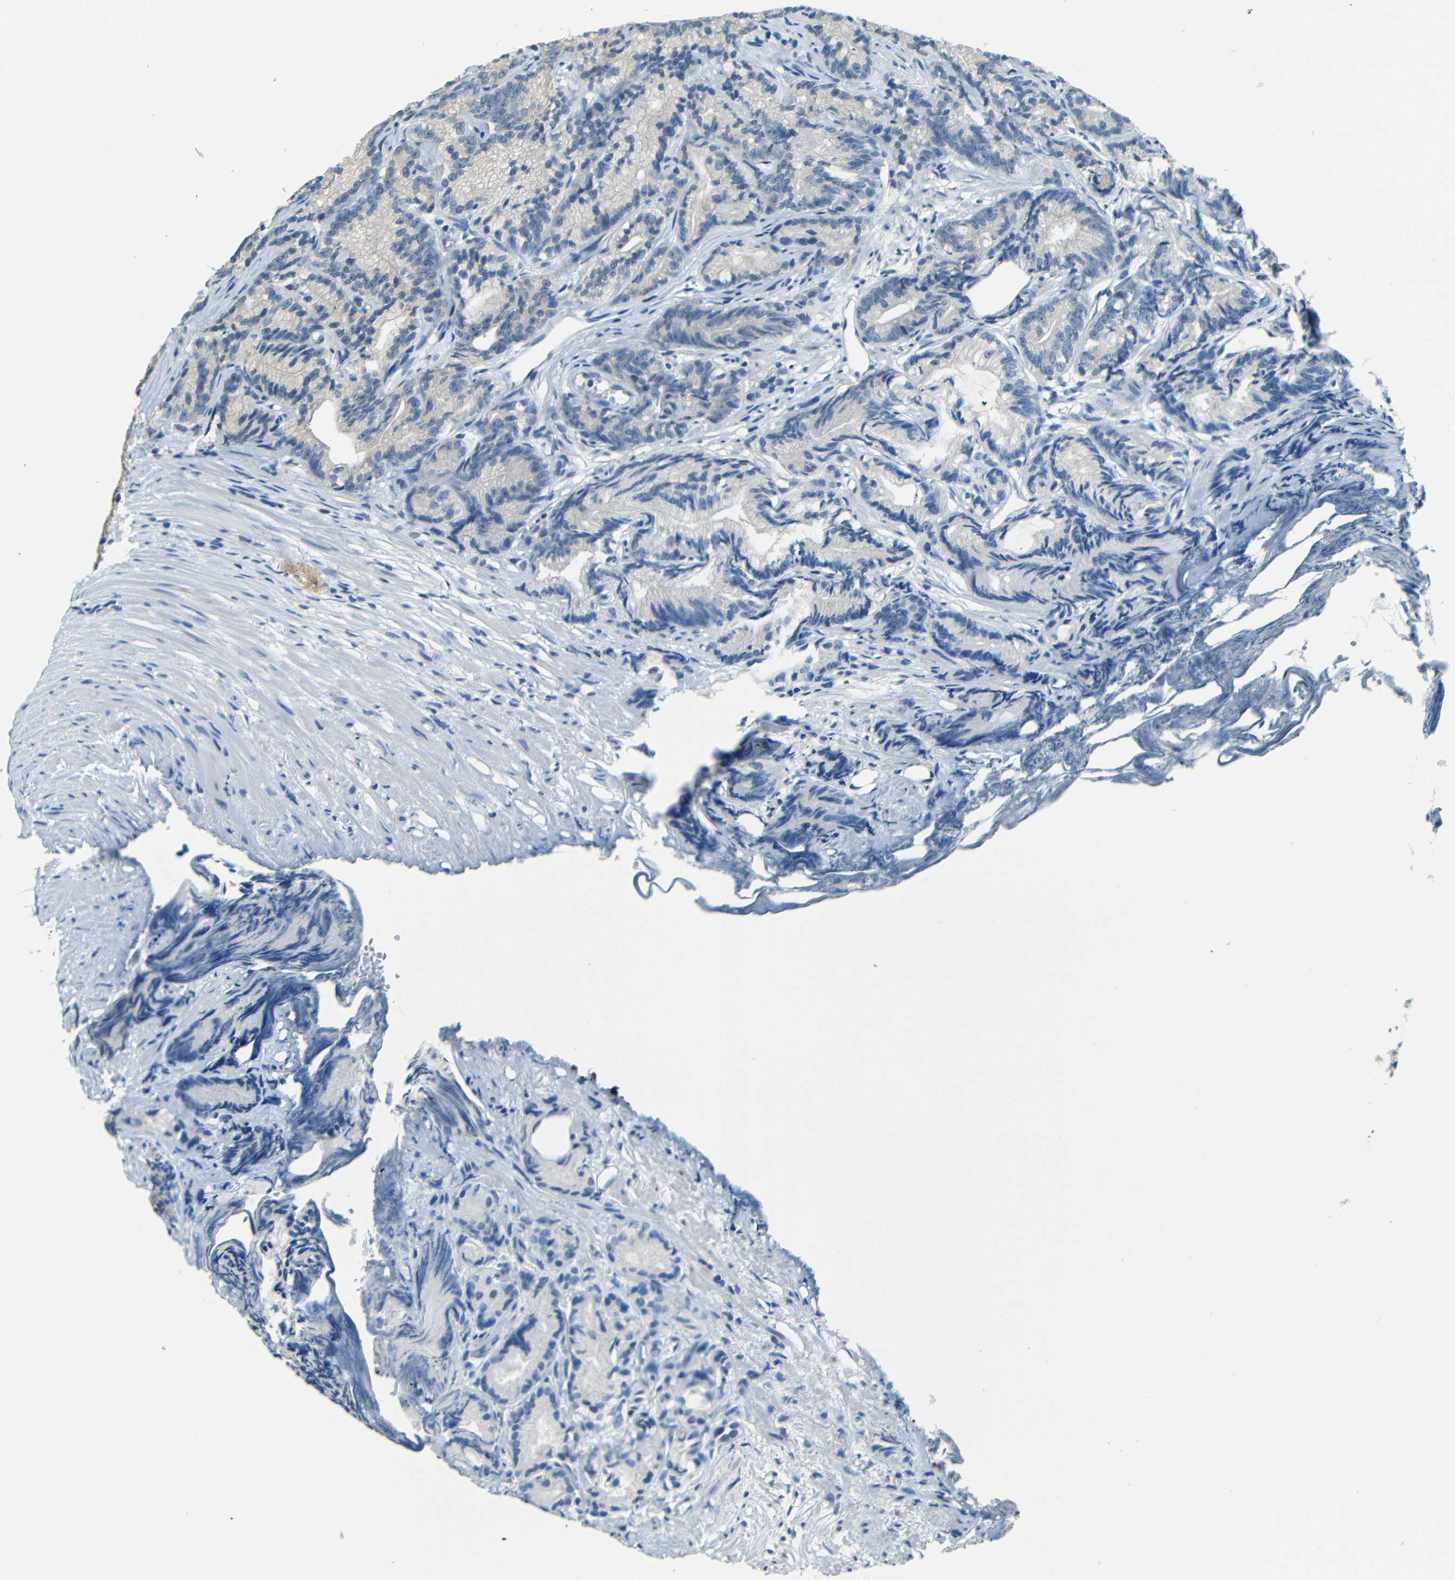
{"staining": {"intensity": "weak", "quantity": "25%-75%", "location": "cytoplasmic/membranous"}, "tissue": "prostate cancer", "cell_type": "Tumor cells", "image_type": "cancer", "snomed": [{"axis": "morphology", "description": "Adenocarcinoma, Low grade"}, {"axis": "topography", "description": "Prostate"}], "caption": "Immunohistochemical staining of prostate cancer exhibits weak cytoplasmic/membranous protein staining in about 25%-75% of tumor cells.", "gene": "ZMAT1", "patient": {"sex": "male", "age": 89}}